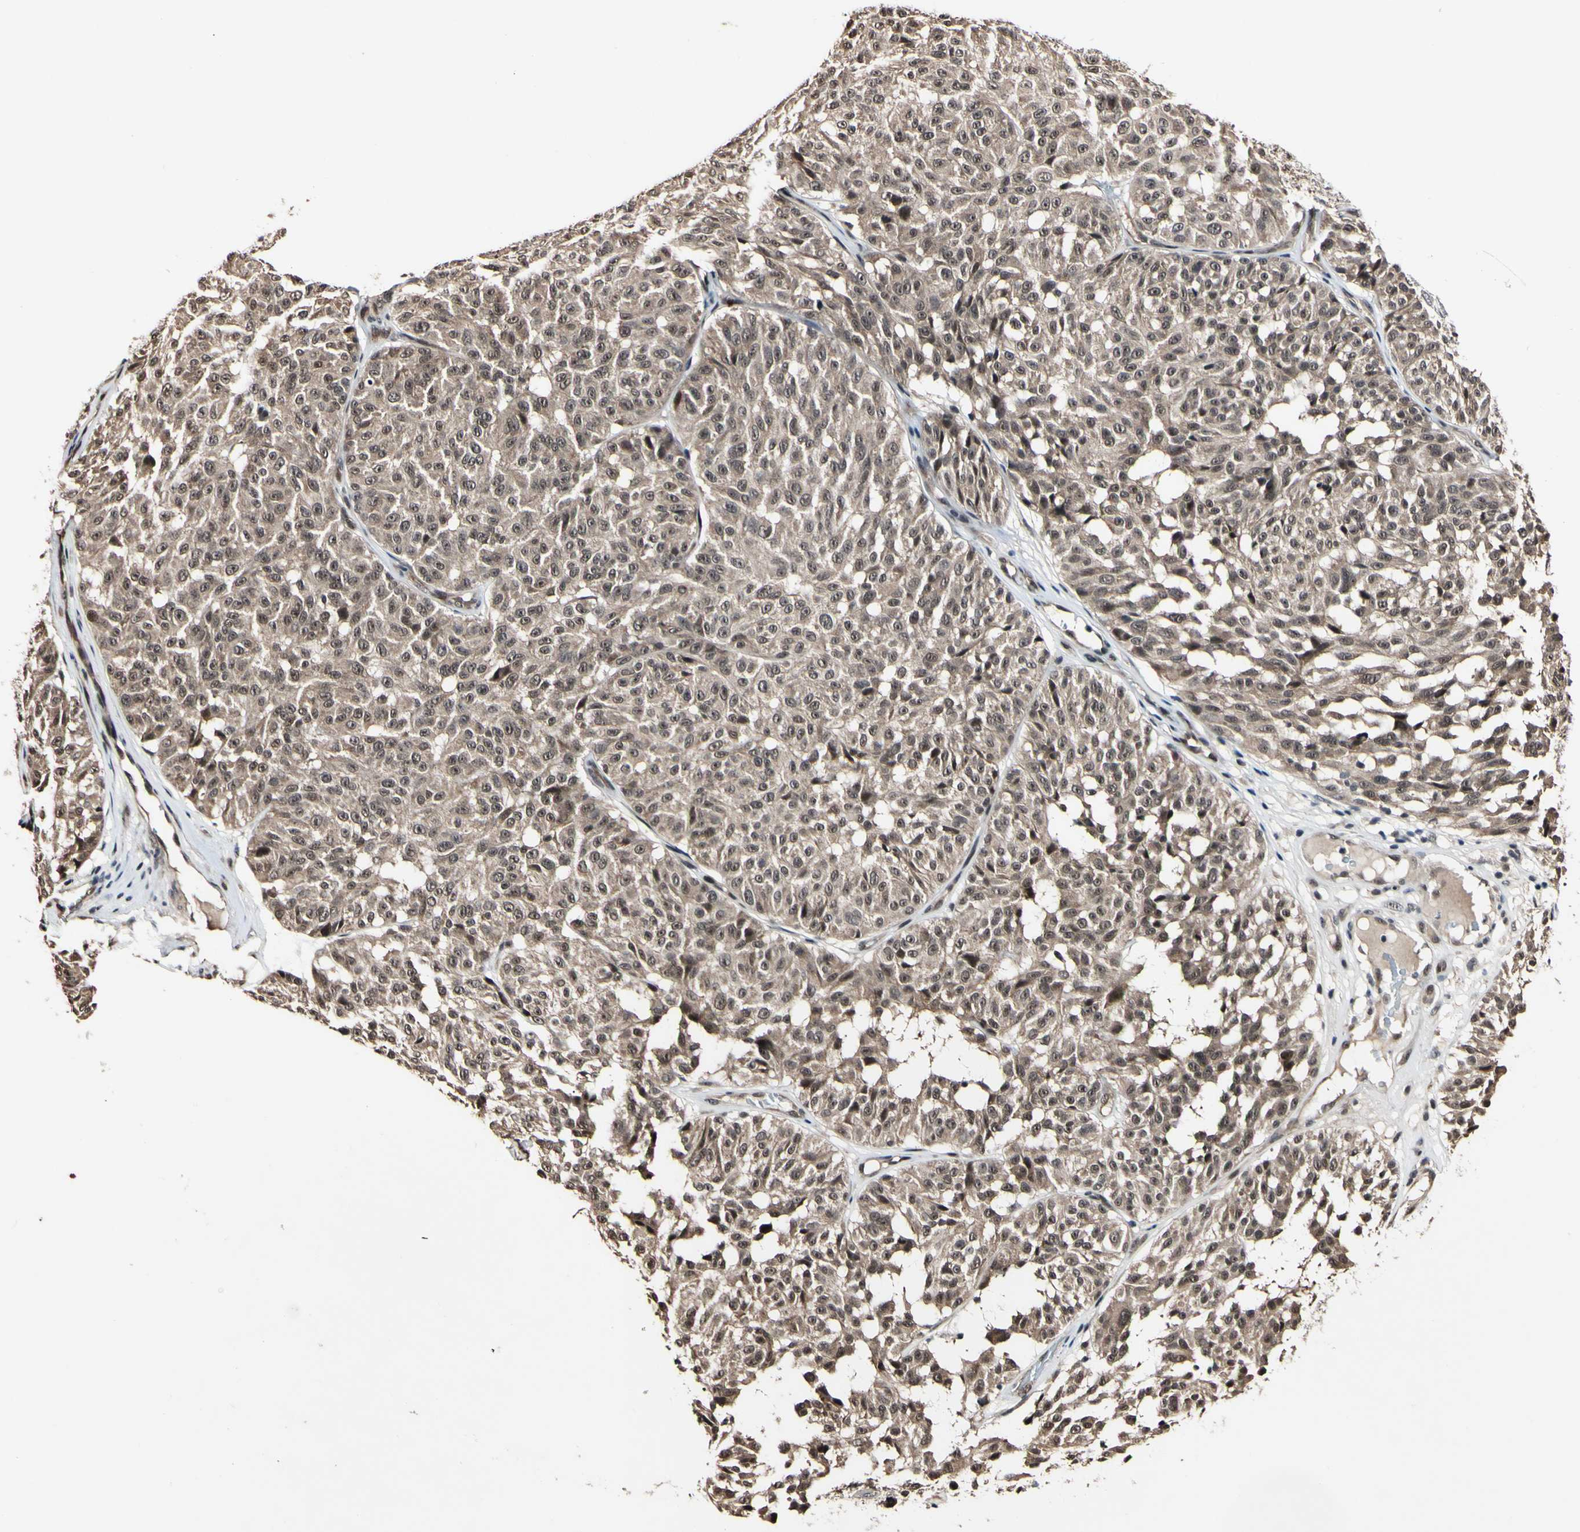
{"staining": {"intensity": "weak", "quantity": ">75%", "location": "cytoplasmic/membranous,nuclear"}, "tissue": "melanoma", "cell_type": "Tumor cells", "image_type": "cancer", "snomed": [{"axis": "morphology", "description": "Malignant melanoma, NOS"}, {"axis": "topography", "description": "Skin"}], "caption": "Immunohistochemical staining of human malignant melanoma shows low levels of weak cytoplasmic/membranous and nuclear positivity in about >75% of tumor cells.", "gene": "PSMD10", "patient": {"sex": "female", "age": 46}}